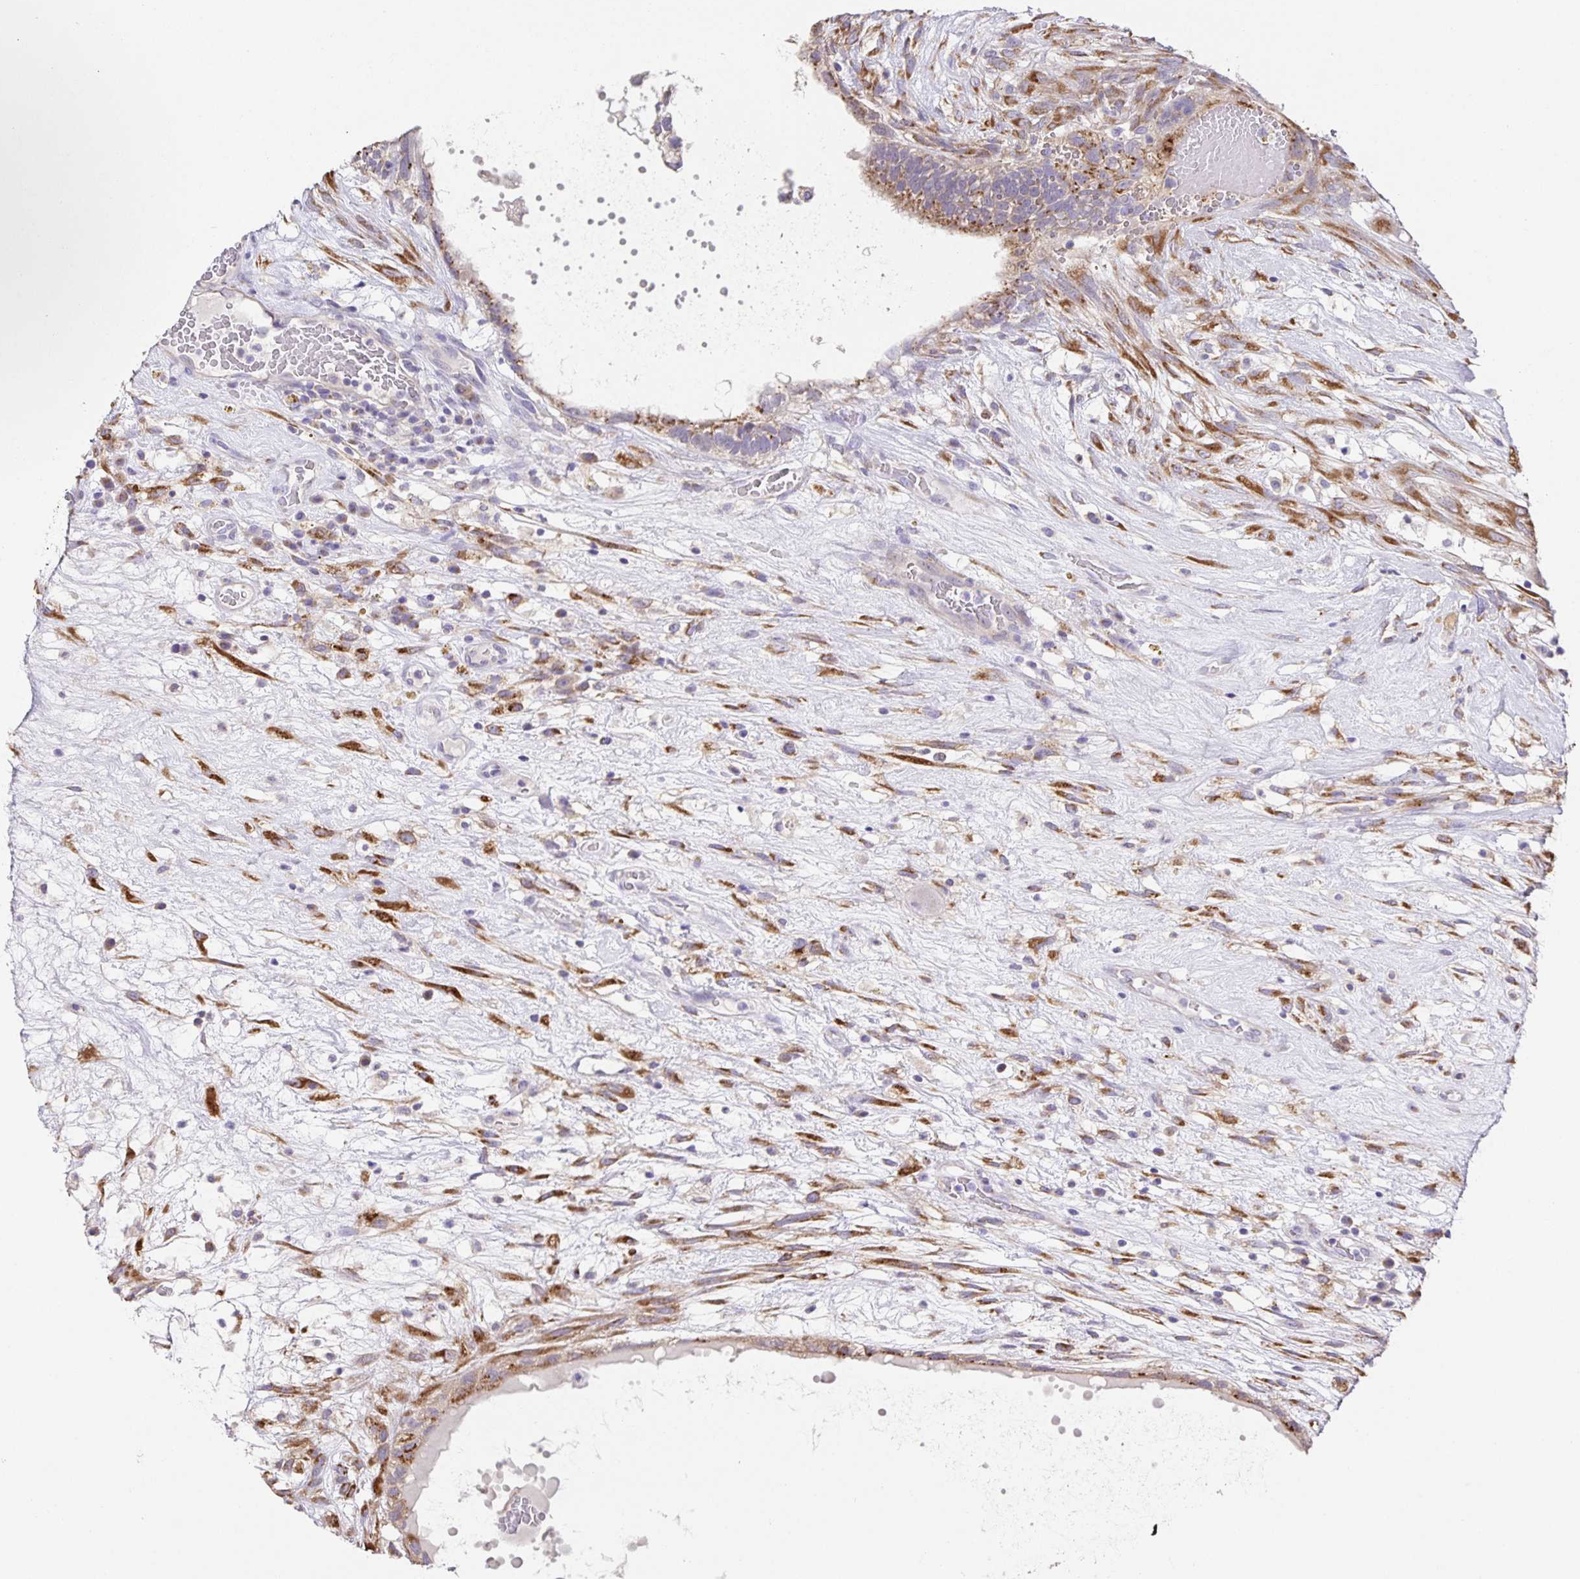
{"staining": {"intensity": "moderate", "quantity": "25%-75%", "location": "cytoplasmic/membranous"}, "tissue": "testis cancer", "cell_type": "Tumor cells", "image_type": "cancer", "snomed": [{"axis": "morphology", "description": "Normal tissue, NOS"}, {"axis": "morphology", "description": "Carcinoma, Embryonal, NOS"}, {"axis": "topography", "description": "Testis"}], "caption": "Testis cancer stained with a brown dye shows moderate cytoplasmic/membranous positive staining in about 25%-75% of tumor cells.", "gene": "PRR36", "patient": {"sex": "male", "age": 32}}